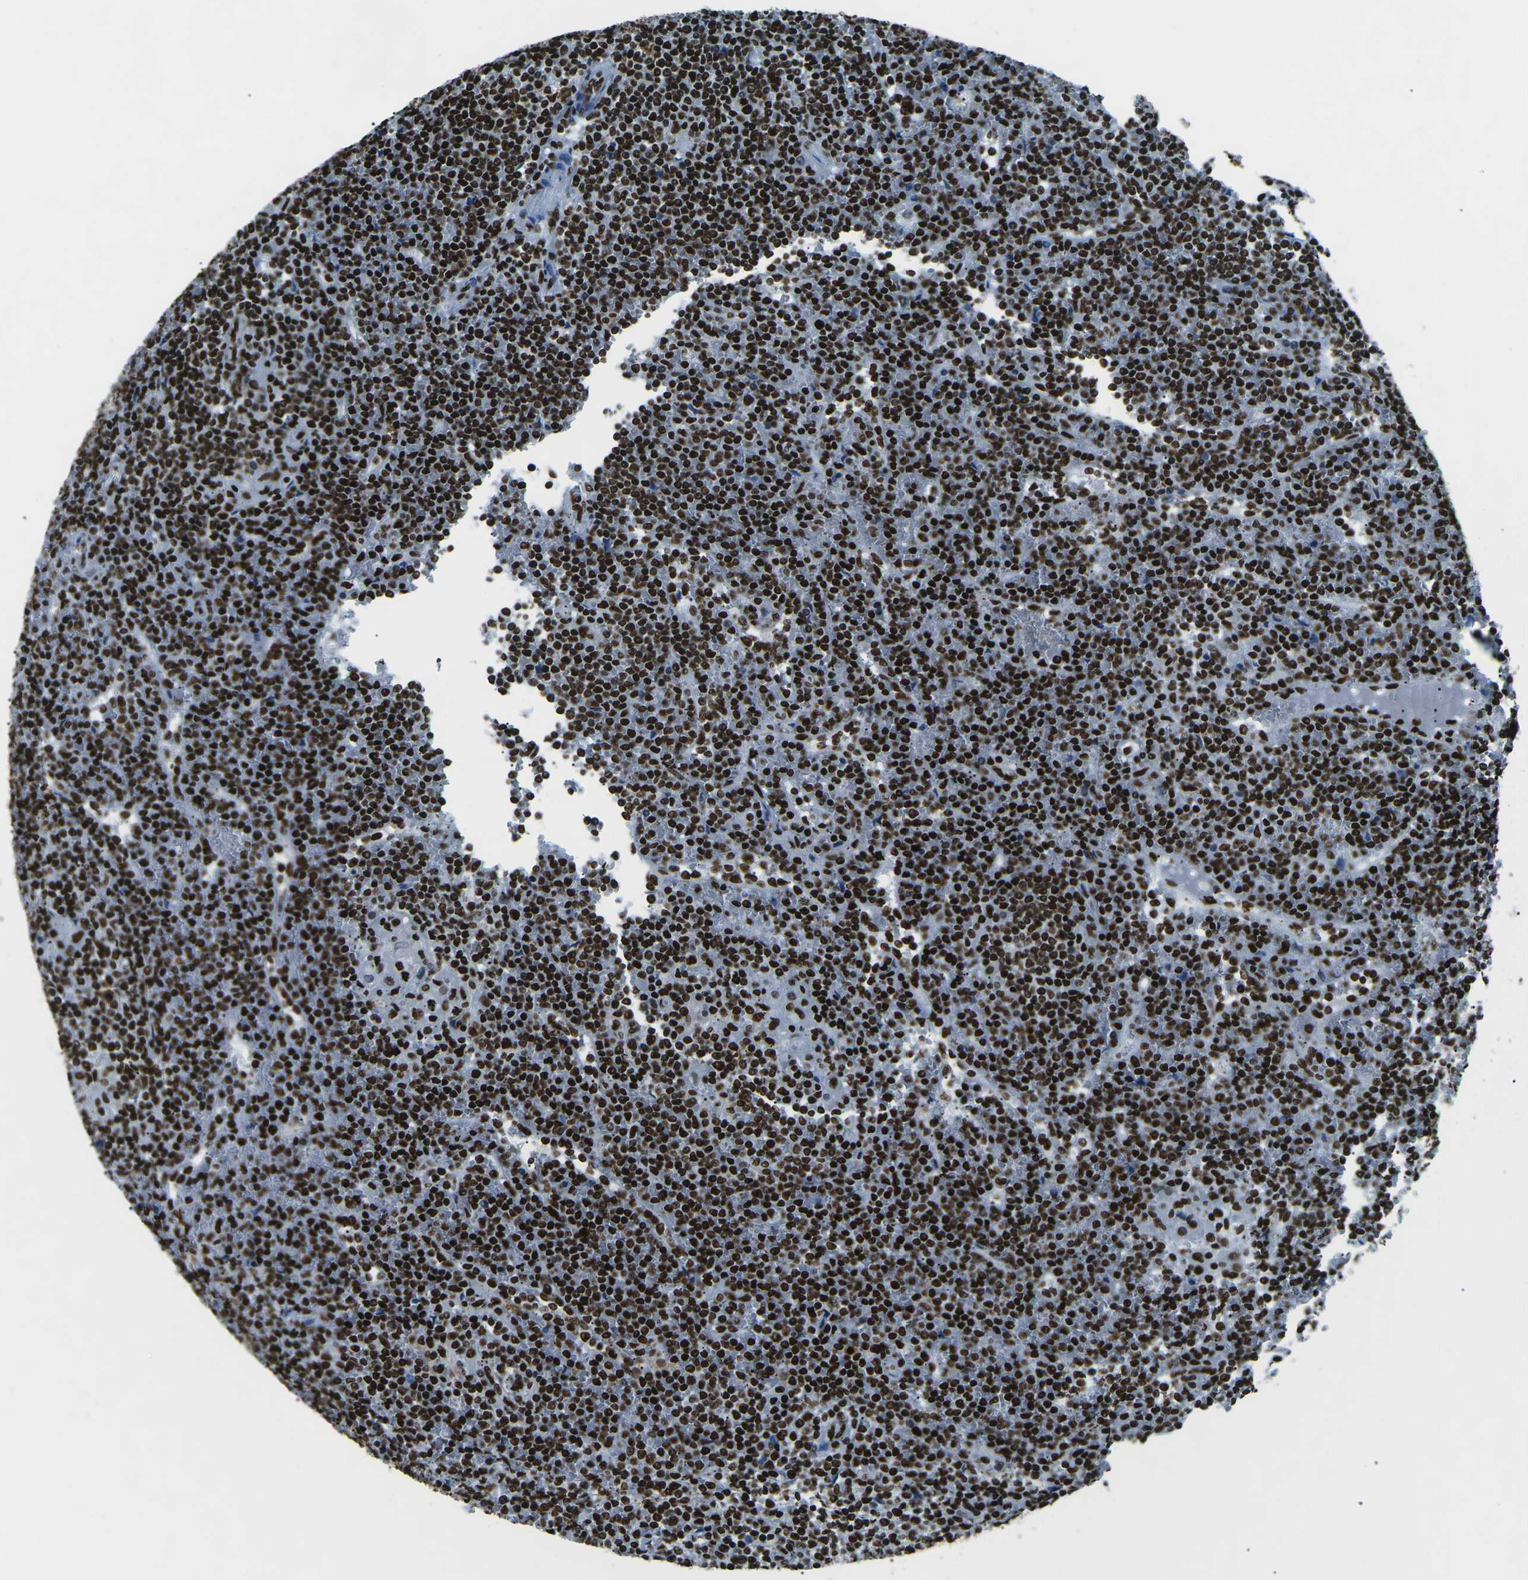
{"staining": {"intensity": "strong", "quantity": ">75%", "location": "nuclear"}, "tissue": "lymphoma", "cell_type": "Tumor cells", "image_type": "cancer", "snomed": [{"axis": "morphology", "description": "Malignant lymphoma, non-Hodgkin's type, Low grade"}, {"axis": "topography", "description": "Spleen"}], "caption": "There is high levels of strong nuclear expression in tumor cells of lymphoma, as demonstrated by immunohistochemical staining (brown color).", "gene": "HNRNPL", "patient": {"sex": "female", "age": 19}}